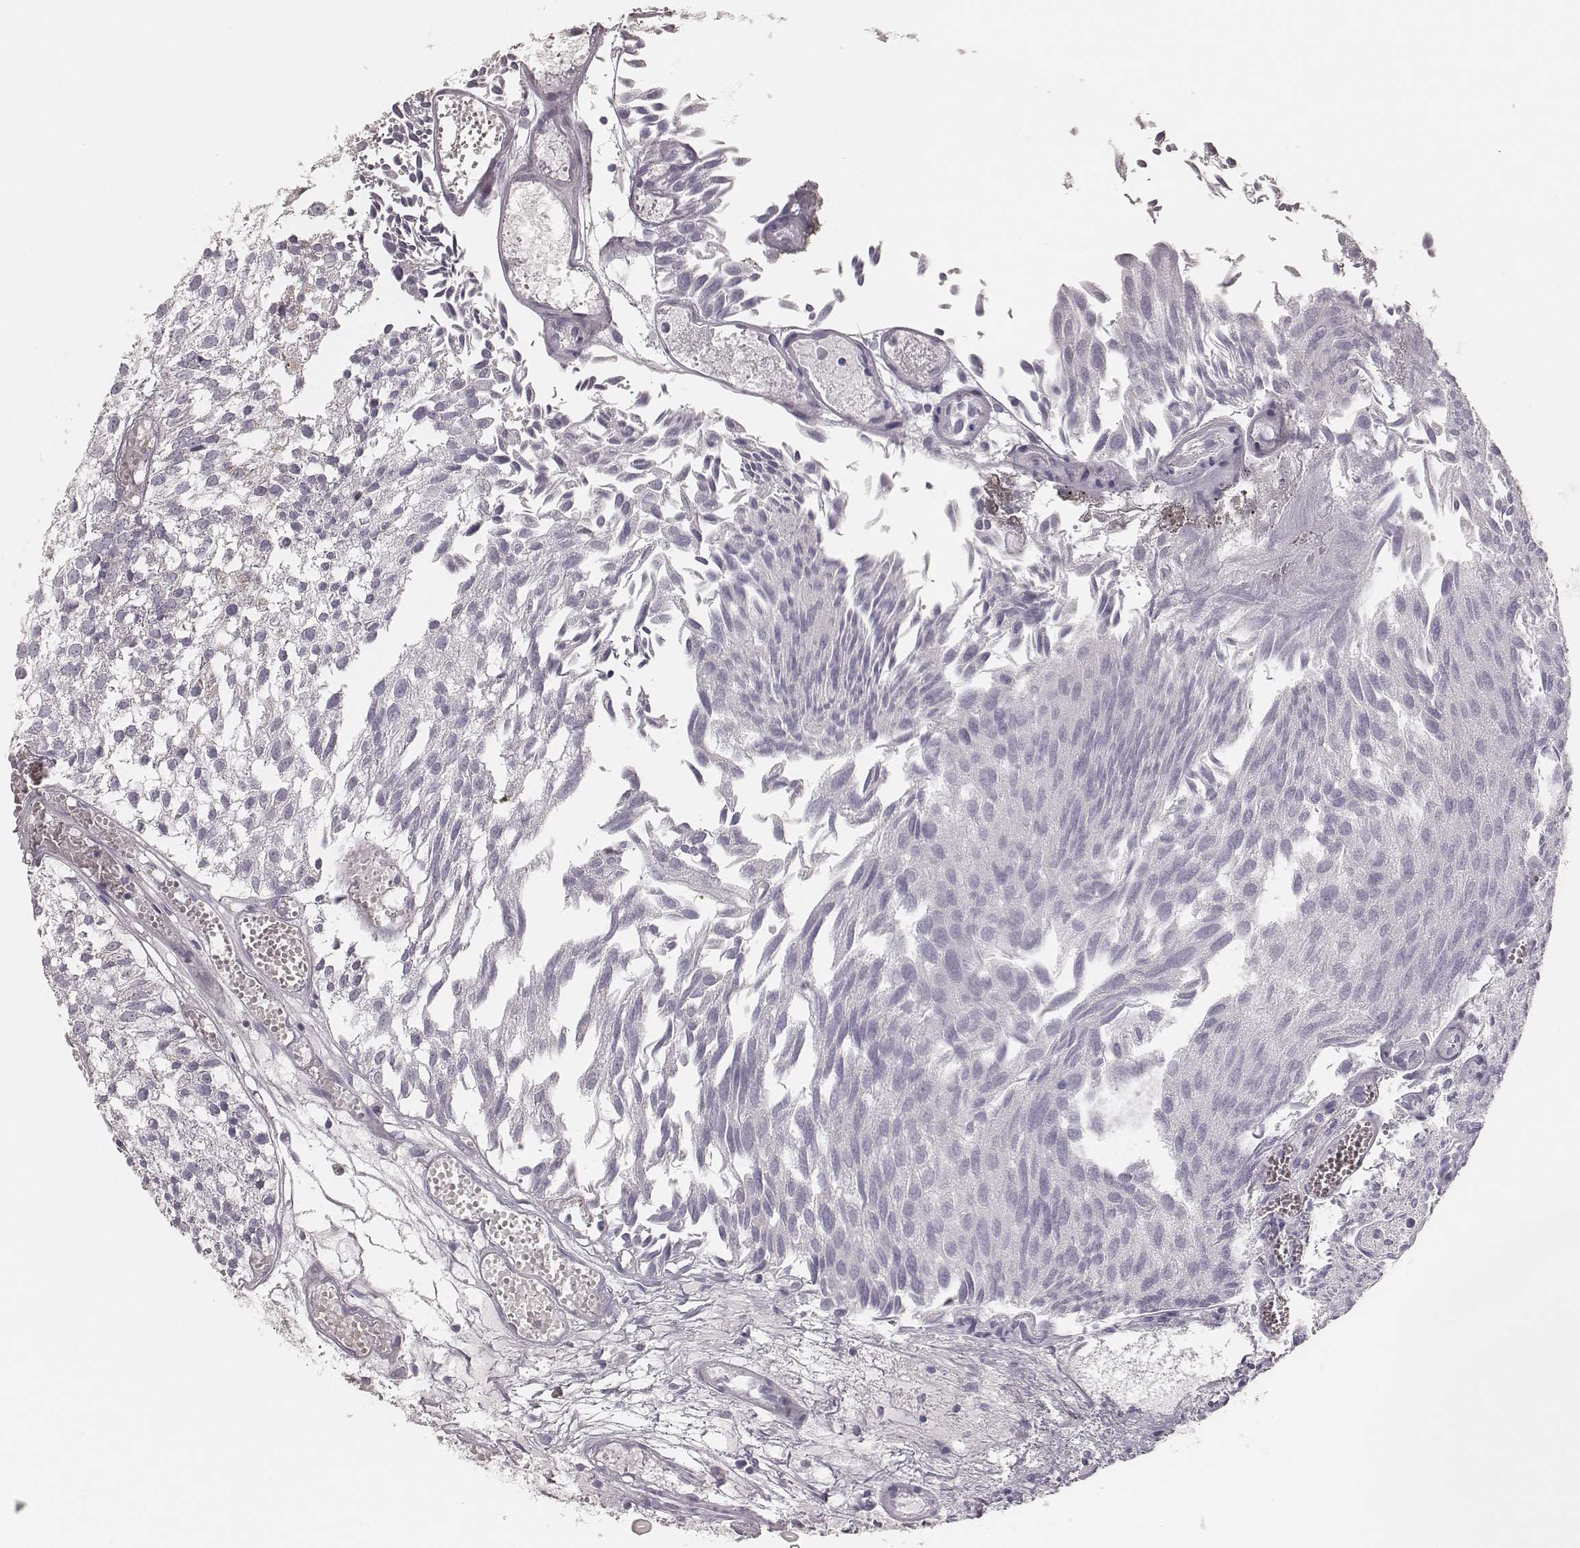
{"staining": {"intensity": "negative", "quantity": "none", "location": "none"}, "tissue": "urothelial cancer", "cell_type": "Tumor cells", "image_type": "cancer", "snomed": [{"axis": "morphology", "description": "Urothelial carcinoma, Low grade"}, {"axis": "topography", "description": "Urinary bladder"}], "caption": "This is a image of IHC staining of low-grade urothelial carcinoma, which shows no expression in tumor cells.", "gene": "KIF5C", "patient": {"sex": "male", "age": 79}}